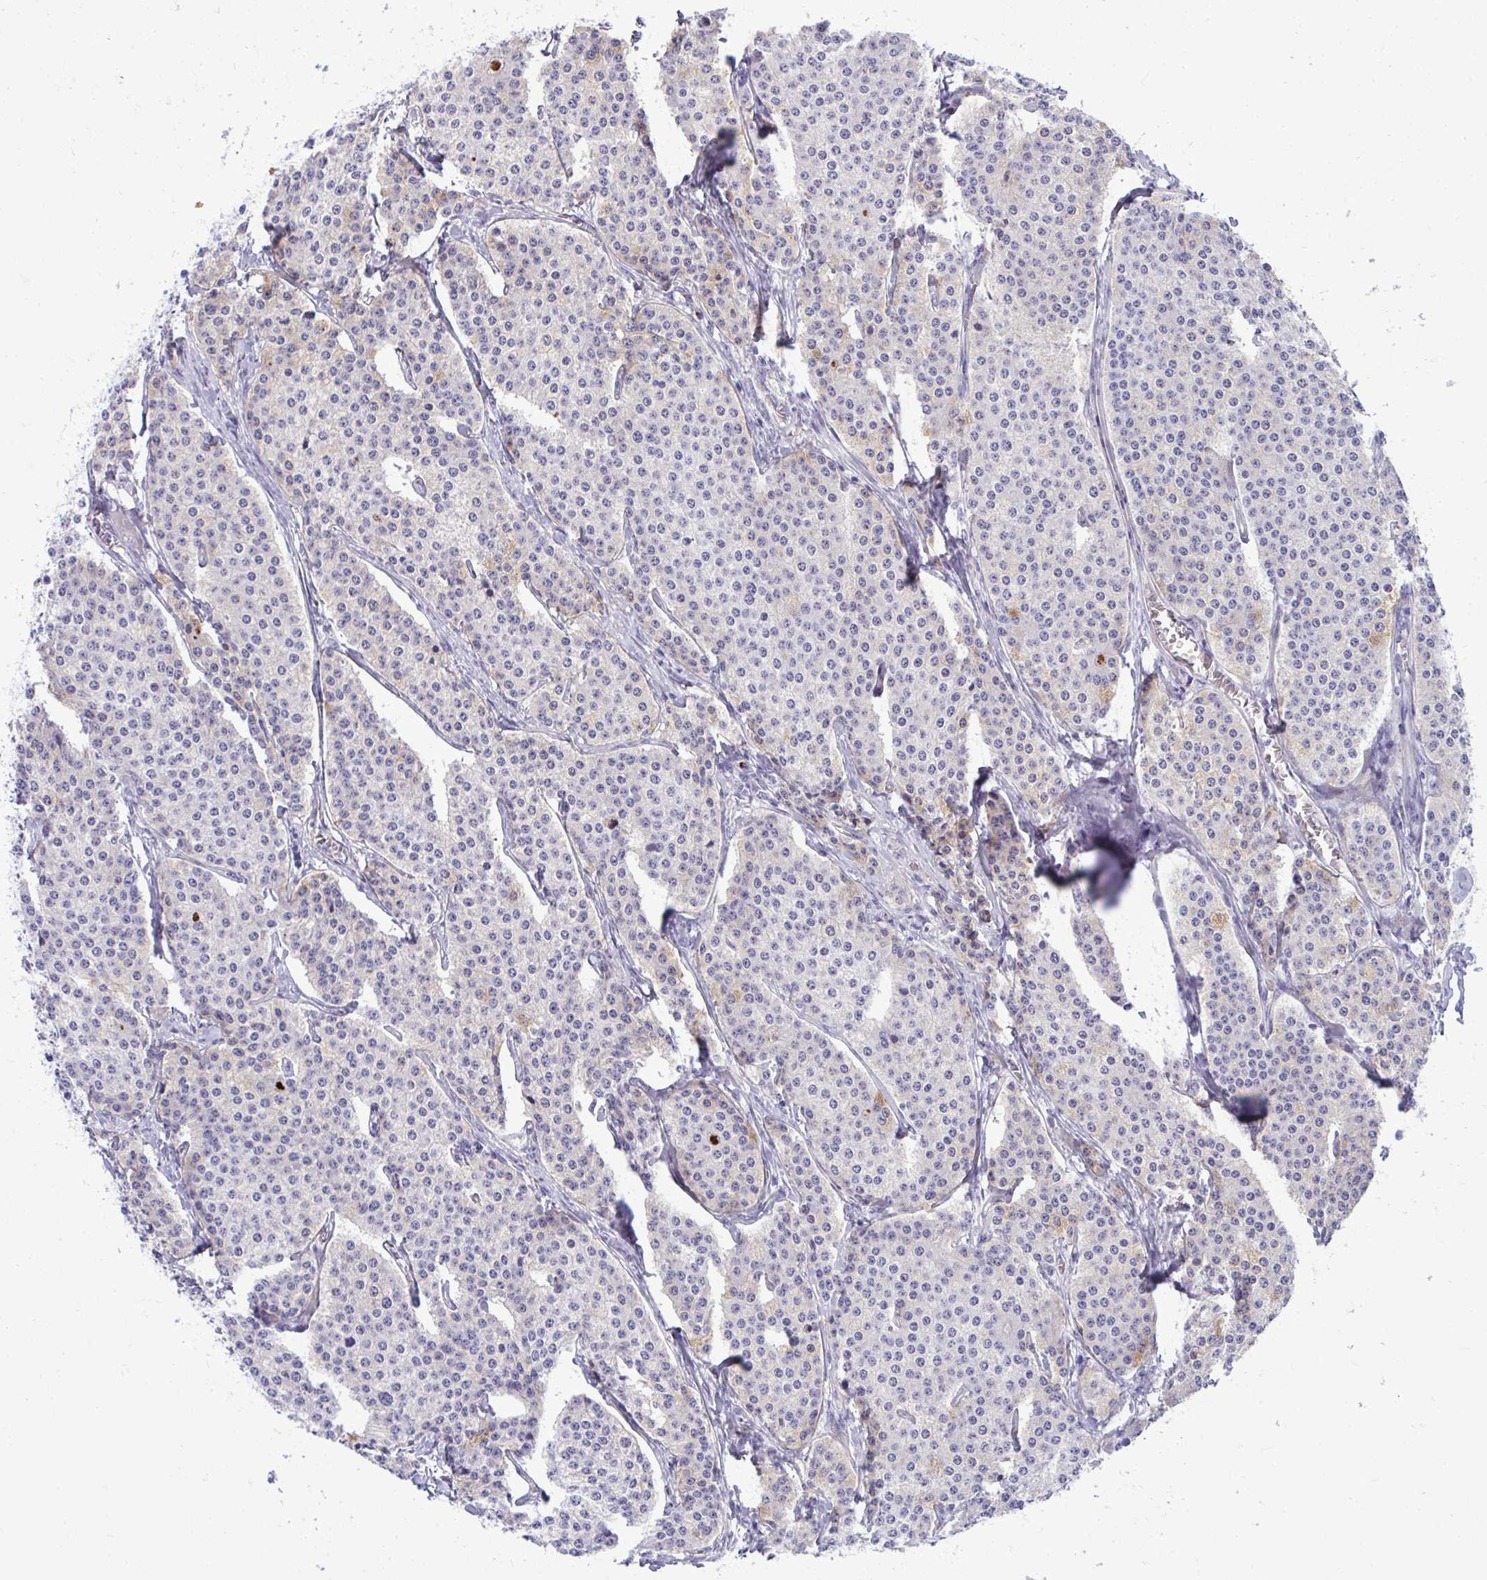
{"staining": {"intensity": "weak", "quantity": "<25%", "location": "cytoplasmic/membranous"}, "tissue": "carcinoid", "cell_type": "Tumor cells", "image_type": "cancer", "snomed": [{"axis": "morphology", "description": "Carcinoid, malignant, NOS"}, {"axis": "topography", "description": "Small intestine"}], "caption": "The photomicrograph exhibits no significant positivity in tumor cells of malignant carcinoid. (DAB (3,3'-diaminobenzidine) immunohistochemistry (IHC), high magnification).", "gene": "ANKDD1B", "patient": {"sex": "female", "age": 64}}